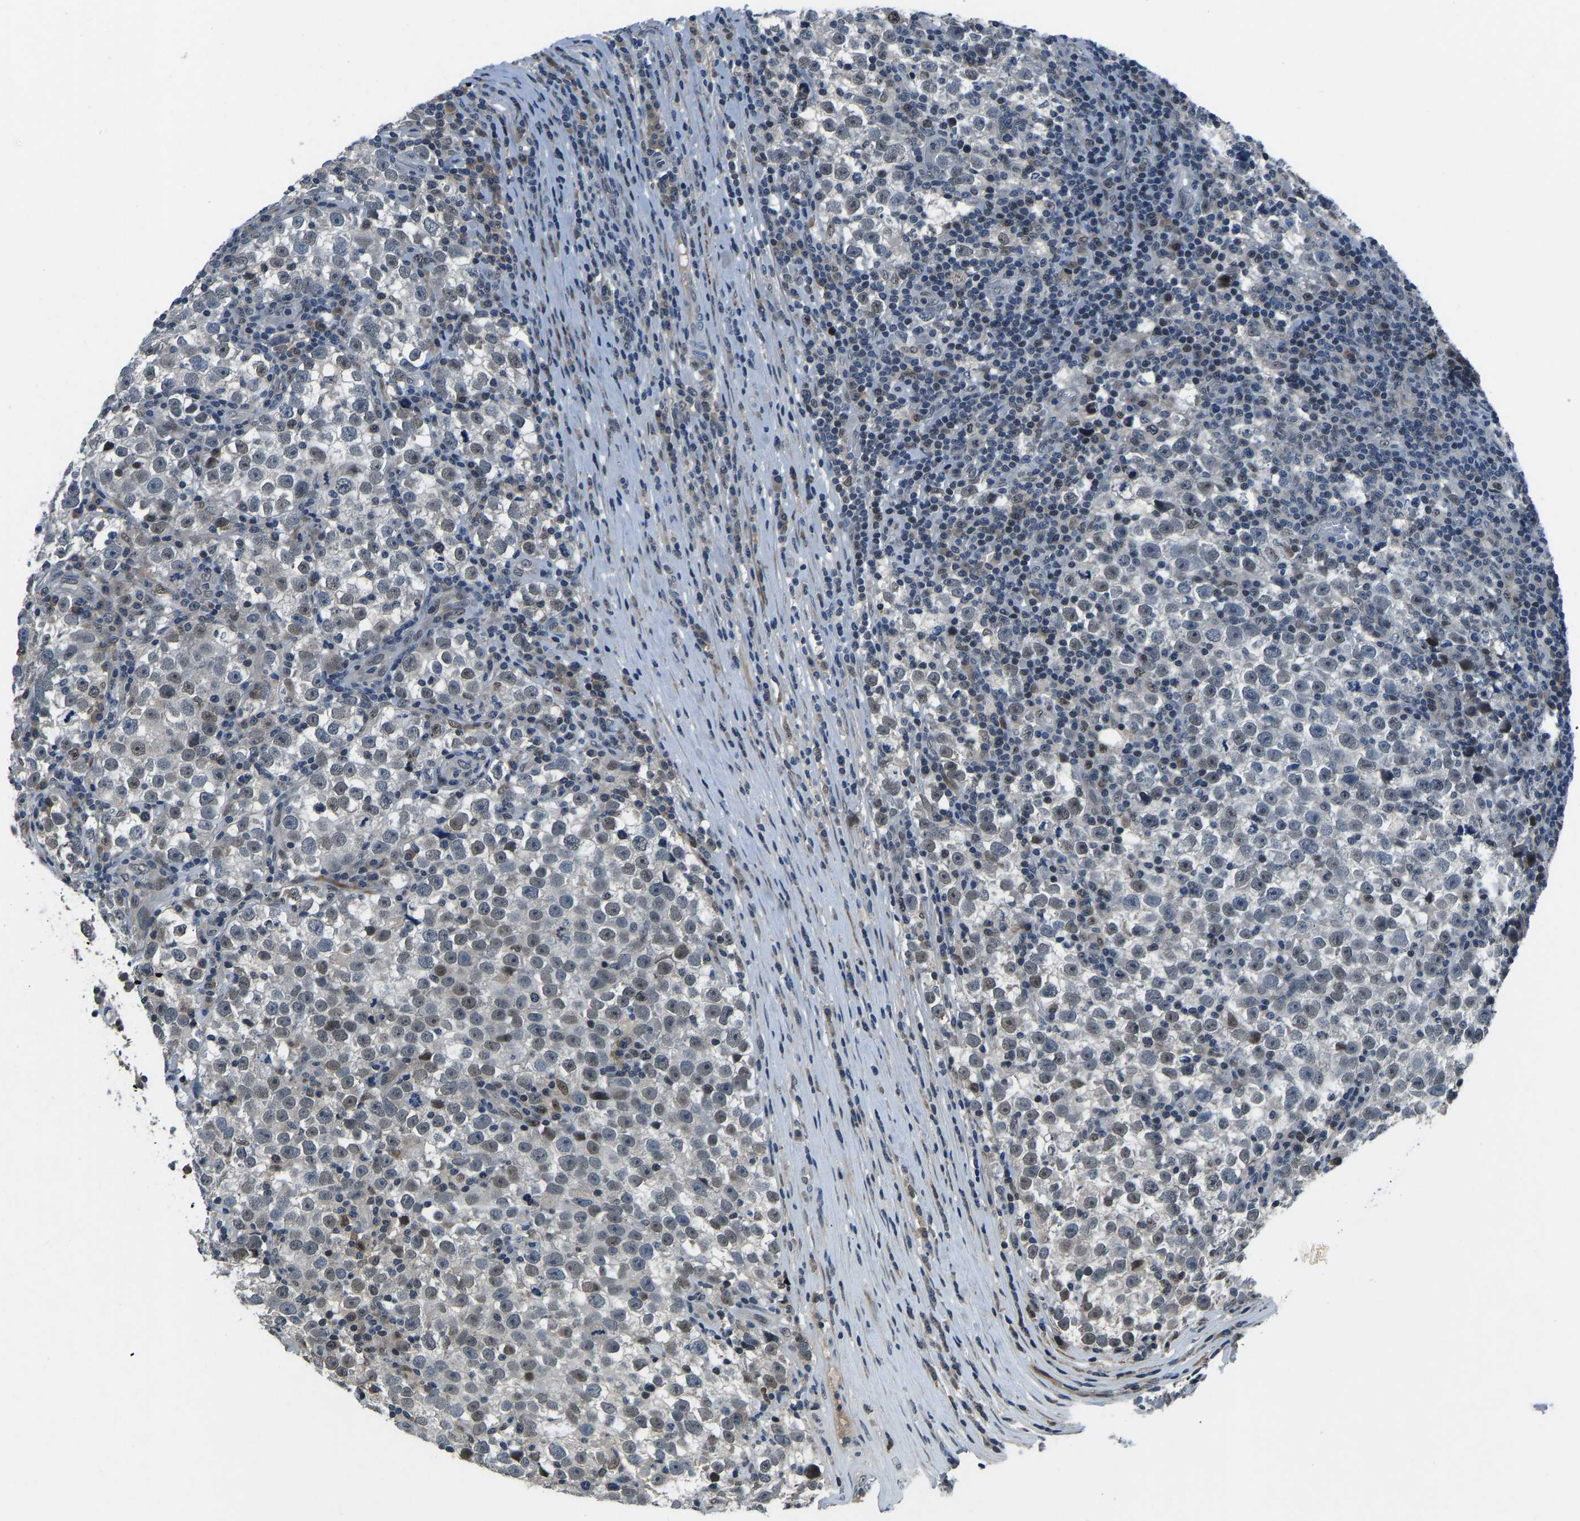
{"staining": {"intensity": "moderate", "quantity": "25%-75%", "location": "nuclear"}, "tissue": "testis cancer", "cell_type": "Tumor cells", "image_type": "cancer", "snomed": [{"axis": "morphology", "description": "Normal tissue, NOS"}, {"axis": "morphology", "description": "Seminoma, NOS"}, {"axis": "topography", "description": "Testis"}], "caption": "A photomicrograph of human testis seminoma stained for a protein demonstrates moderate nuclear brown staining in tumor cells. Using DAB (3,3'-diaminobenzidine) (brown) and hematoxylin (blue) stains, captured at high magnification using brightfield microscopy.", "gene": "RLIM", "patient": {"sex": "male", "age": 43}}